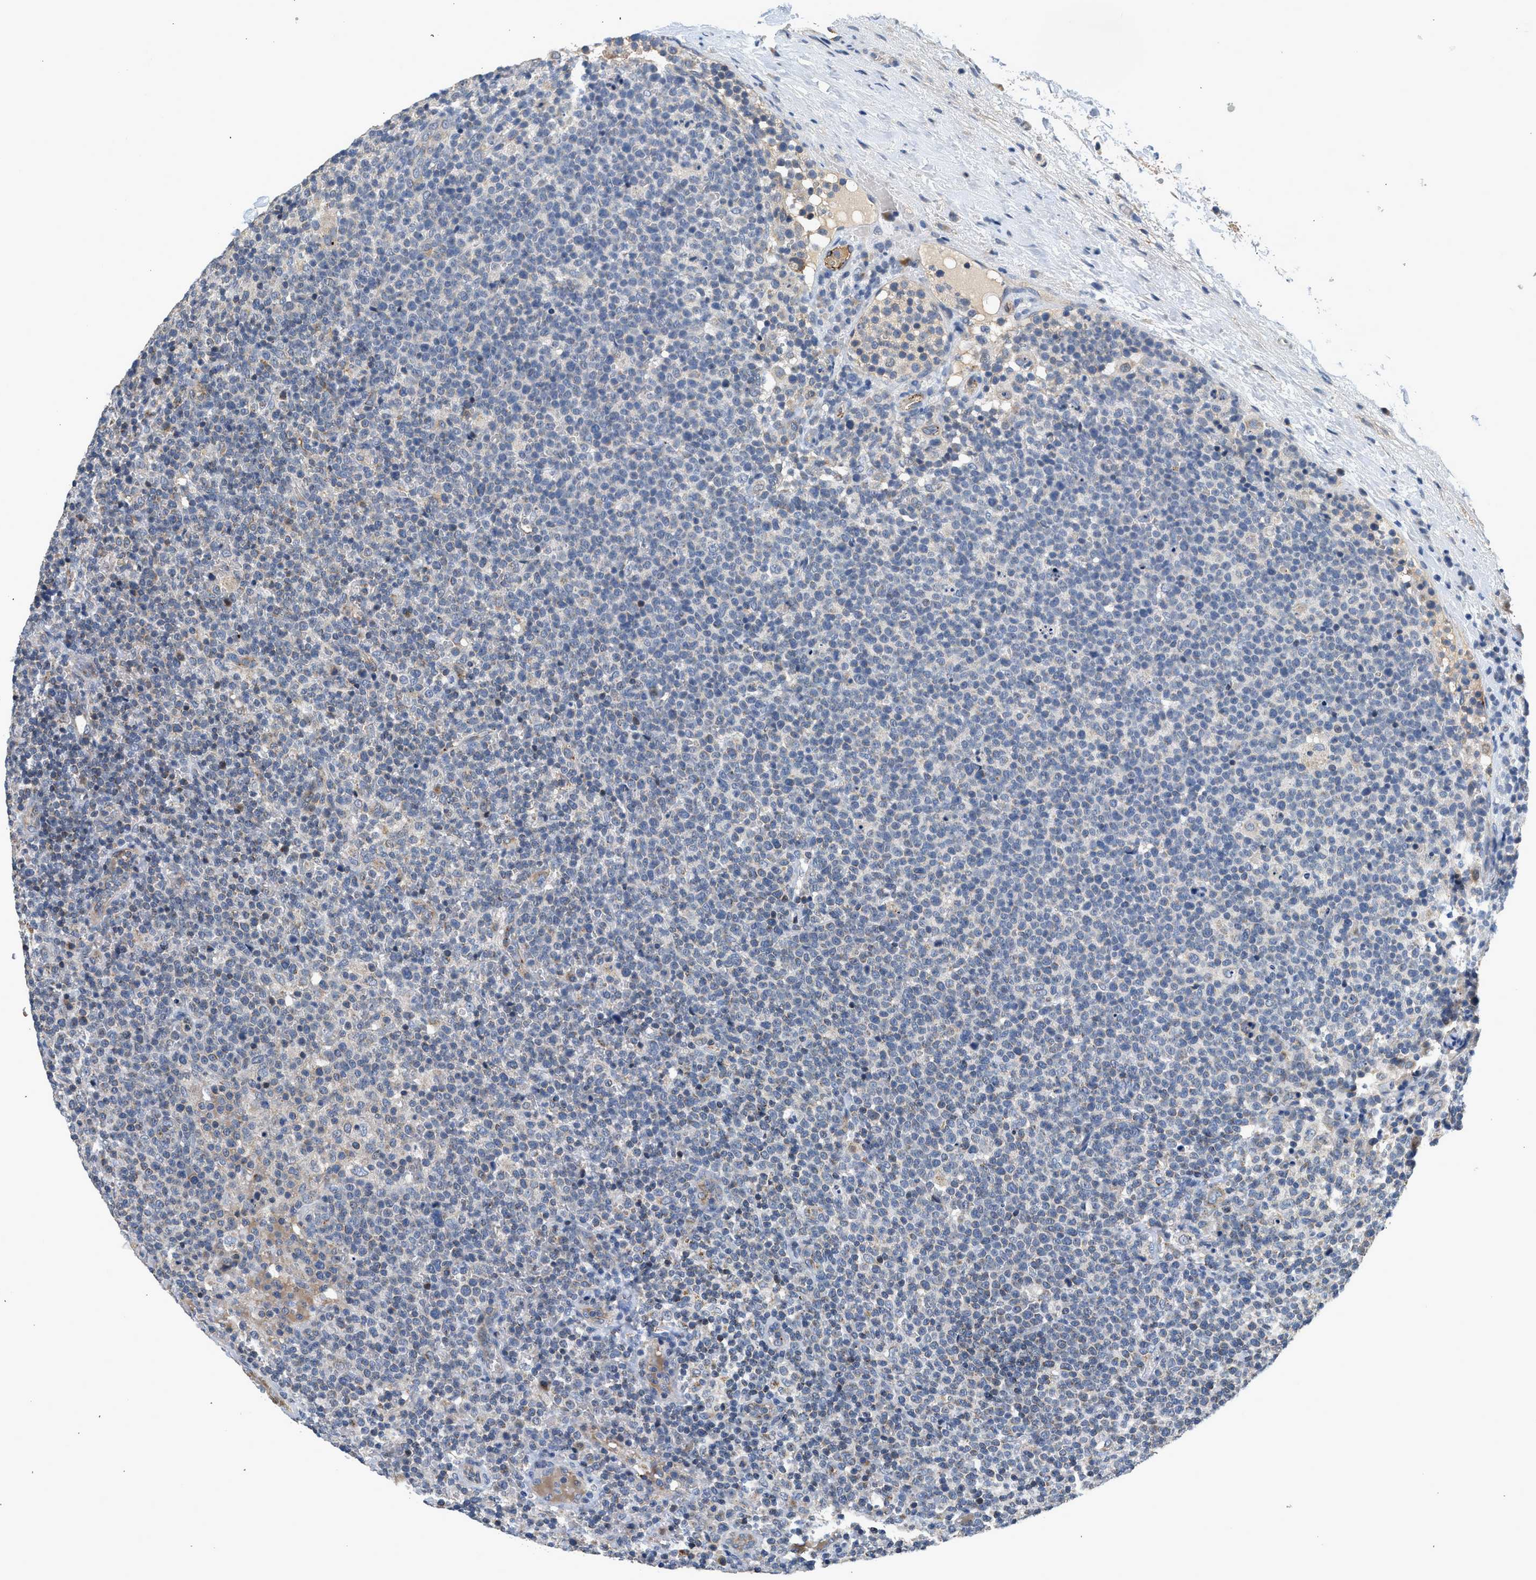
{"staining": {"intensity": "negative", "quantity": "none", "location": "none"}, "tissue": "lymphoma", "cell_type": "Tumor cells", "image_type": "cancer", "snomed": [{"axis": "morphology", "description": "Malignant lymphoma, non-Hodgkin's type, High grade"}, {"axis": "topography", "description": "Lymph node"}], "caption": "This micrograph is of lymphoma stained with IHC to label a protein in brown with the nuclei are counter-stained blue. There is no staining in tumor cells. (Immunohistochemistry (ihc), brightfield microscopy, high magnification).", "gene": "PIM1", "patient": {"sex": "male", "age": 61}}